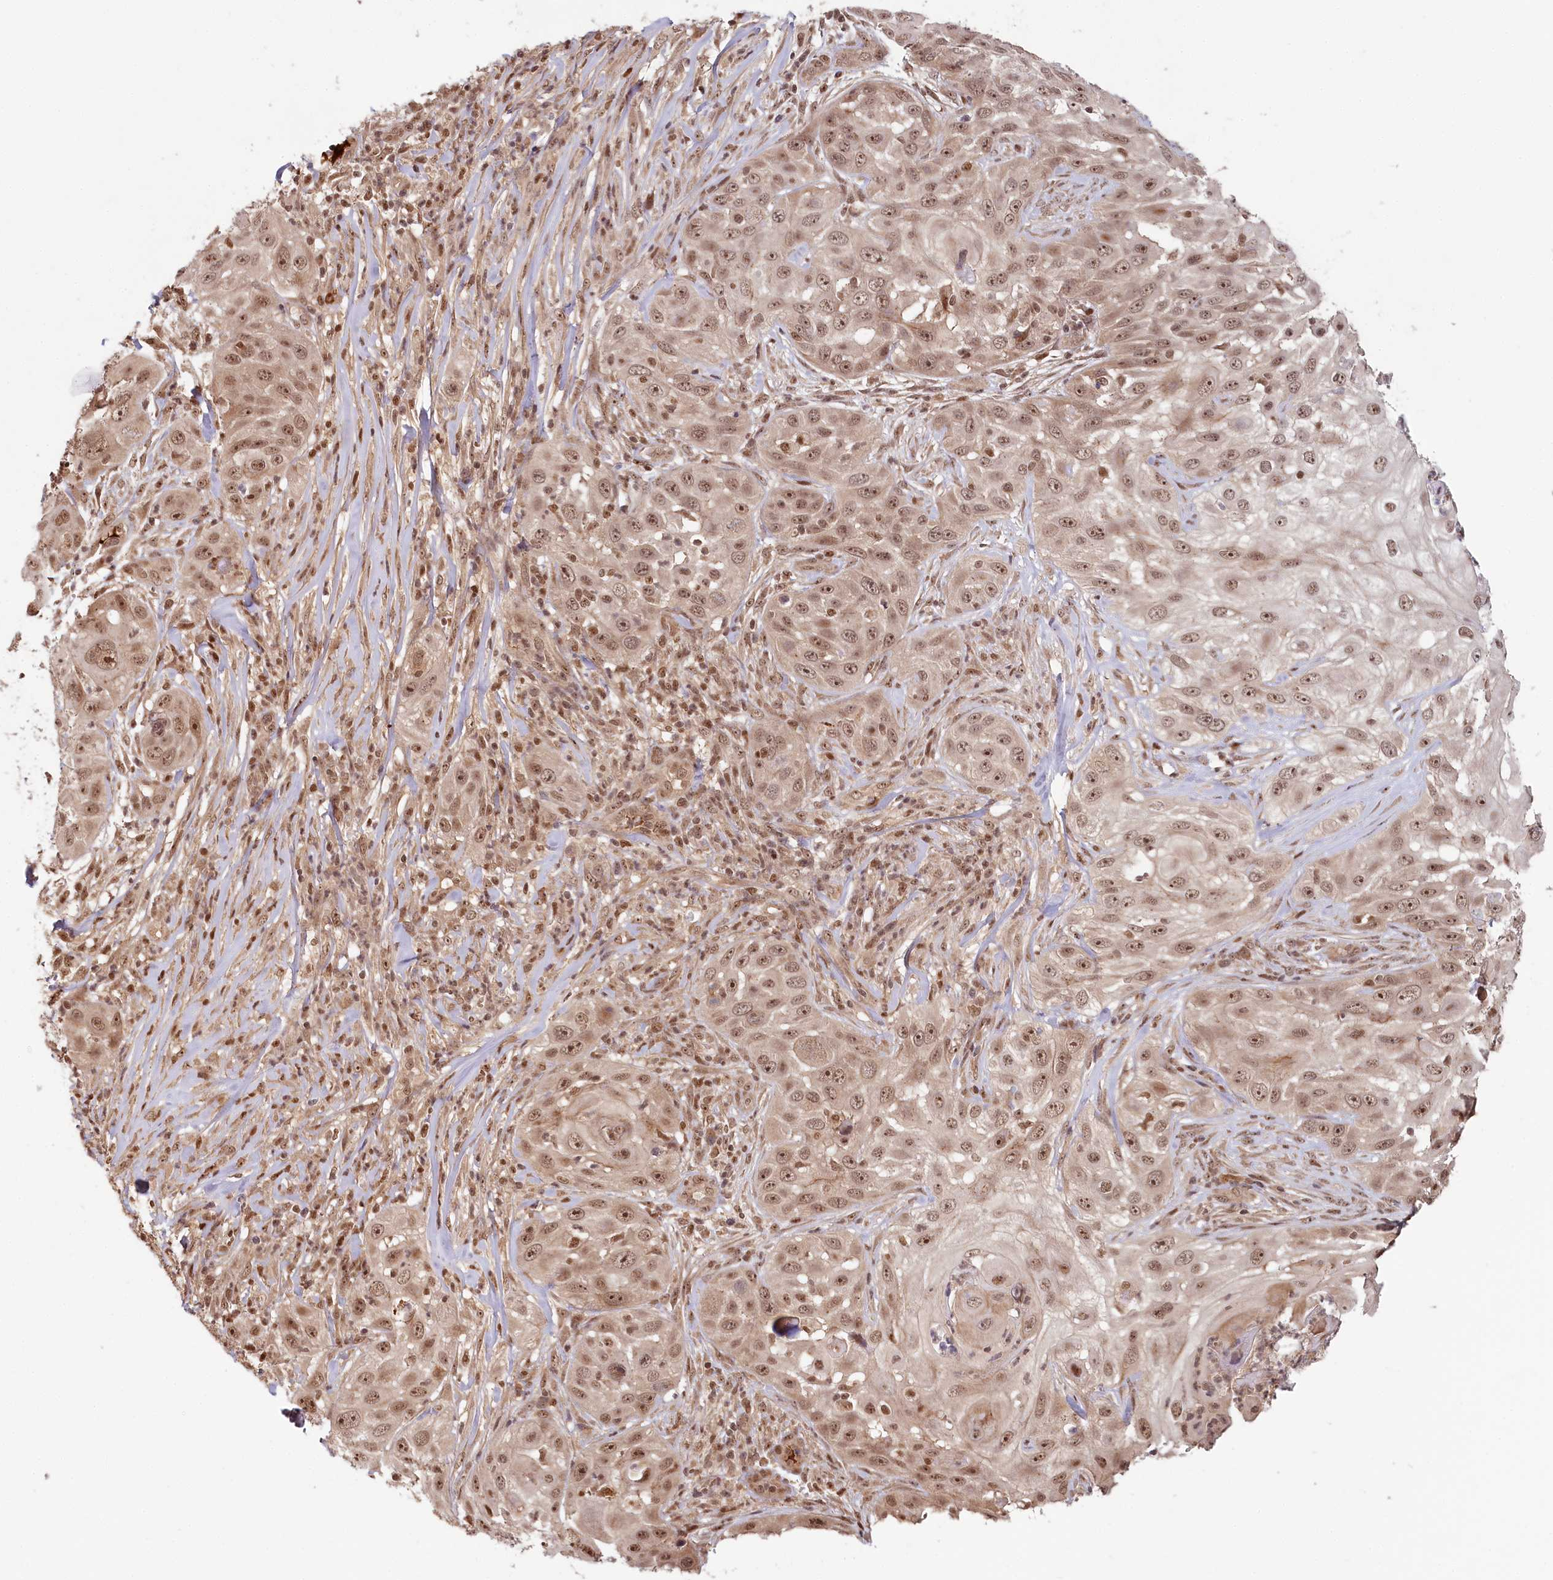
{"staining": {"intensity": "moderate", "quantity": ">75%", "location": "nuclear"}, "tissue": "skin cancer", "cell_type": "Tumor cells", "image_type": "cancer", "snomed": [{"axis": "morphology", "description": "Squamous cell carcinoma, NOS"}, {"axis": "topography", "description": "Skin"}], "caption": "This histopathology image demonstrates immunohistochemistry staining of squamous cell carcinoma (skin), with medium moderate nuclear staining in about >75% of tumor cells.", "gene": "WAPL", "patient": {"sex": "female", "age": 44}}